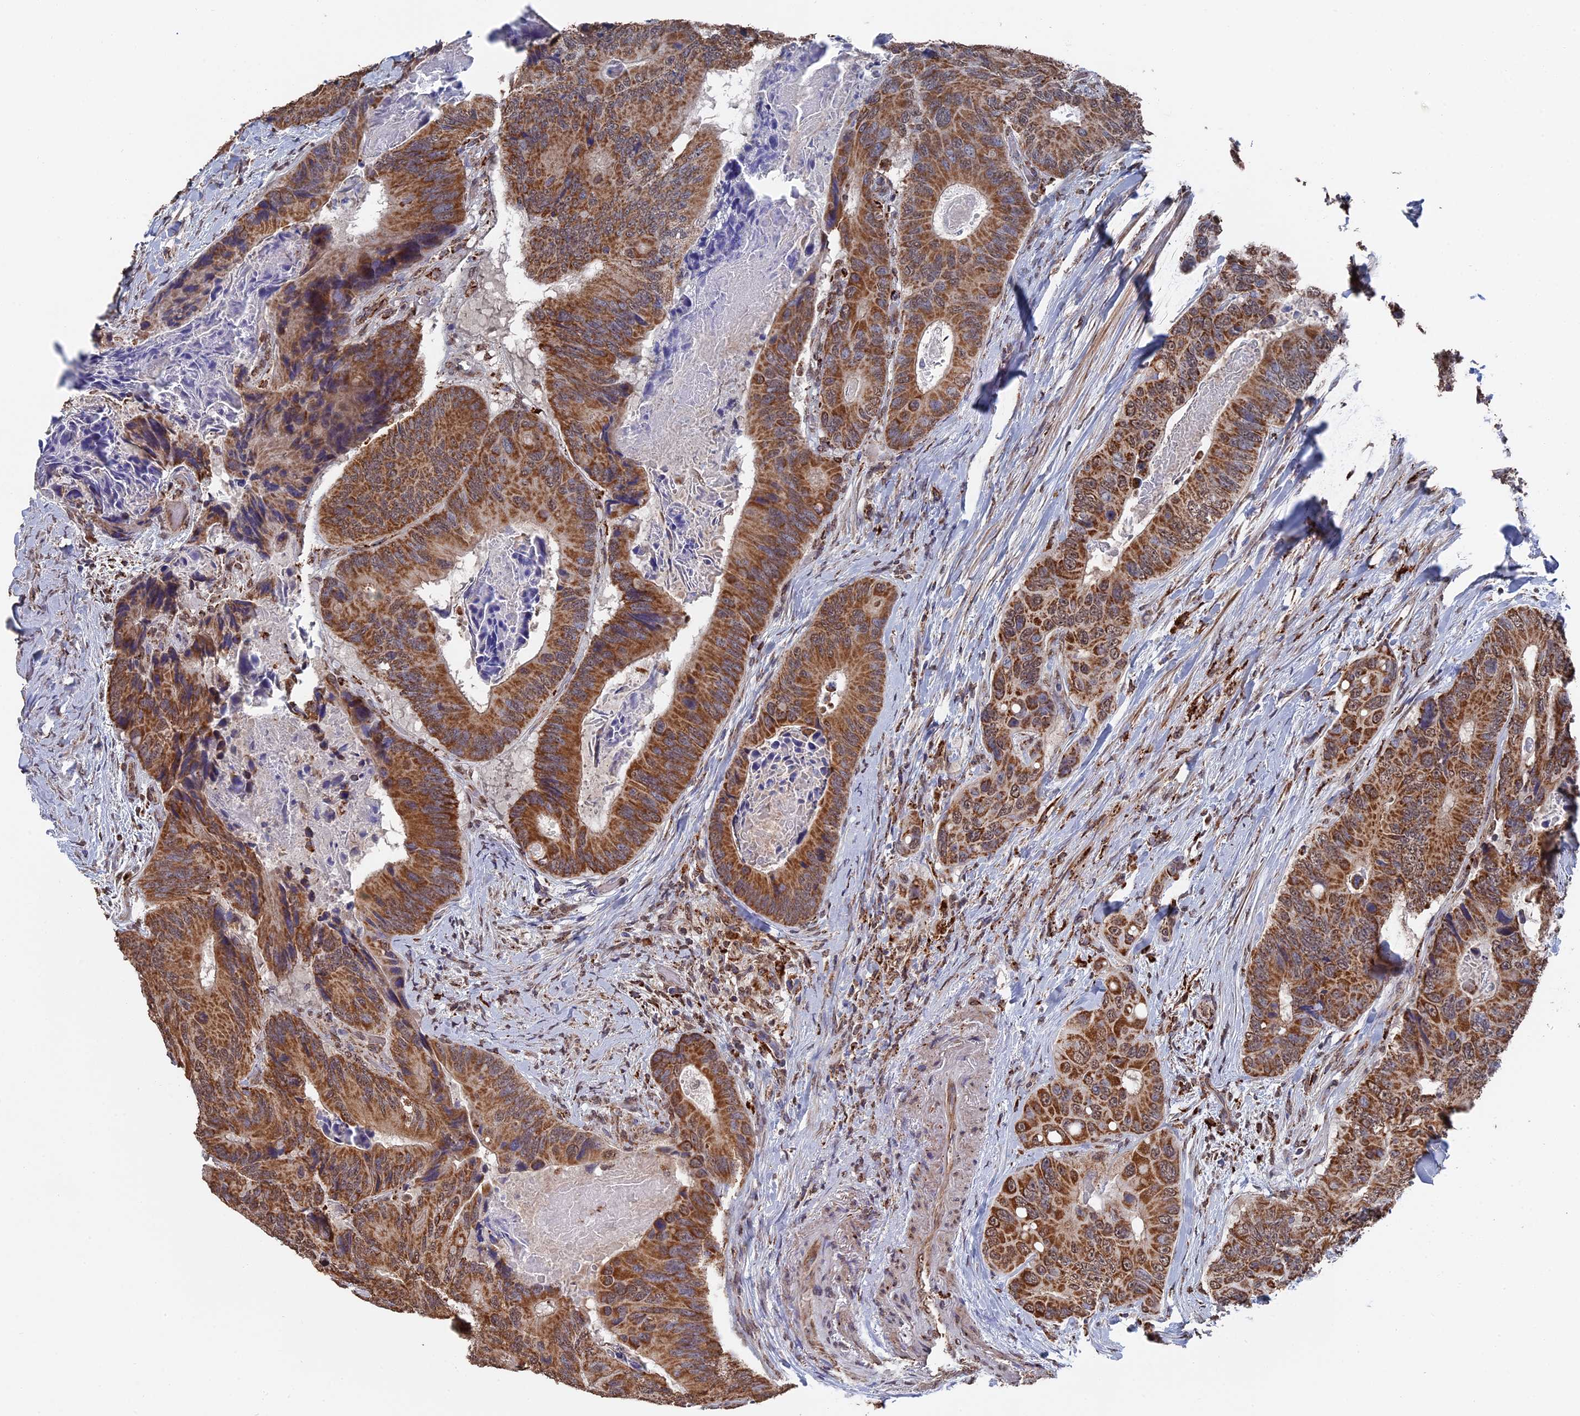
{"staining": {"intensity": "moderate", "quantity": ">75%", "location": "cytoplasmic/membranous"}, "tissue": "colorectal cancer", "cell_type": "Tumor cells", "image_type": "cancer", "snomed": [{"axis": "morphology", "description": "Adenocarcinoma, NOS"}, {"axis": "topography", "description": "Colon"}], "caption": "About >75% of tumor cells in human colorectal cancer (adenocarcinoma) demonstrate moderate cytoplasmic/membranous protein positivity as visualized by brown immunohistochemical staining.", "gene": "SMG9", "patient": {"sex": "male", "age": 84}}